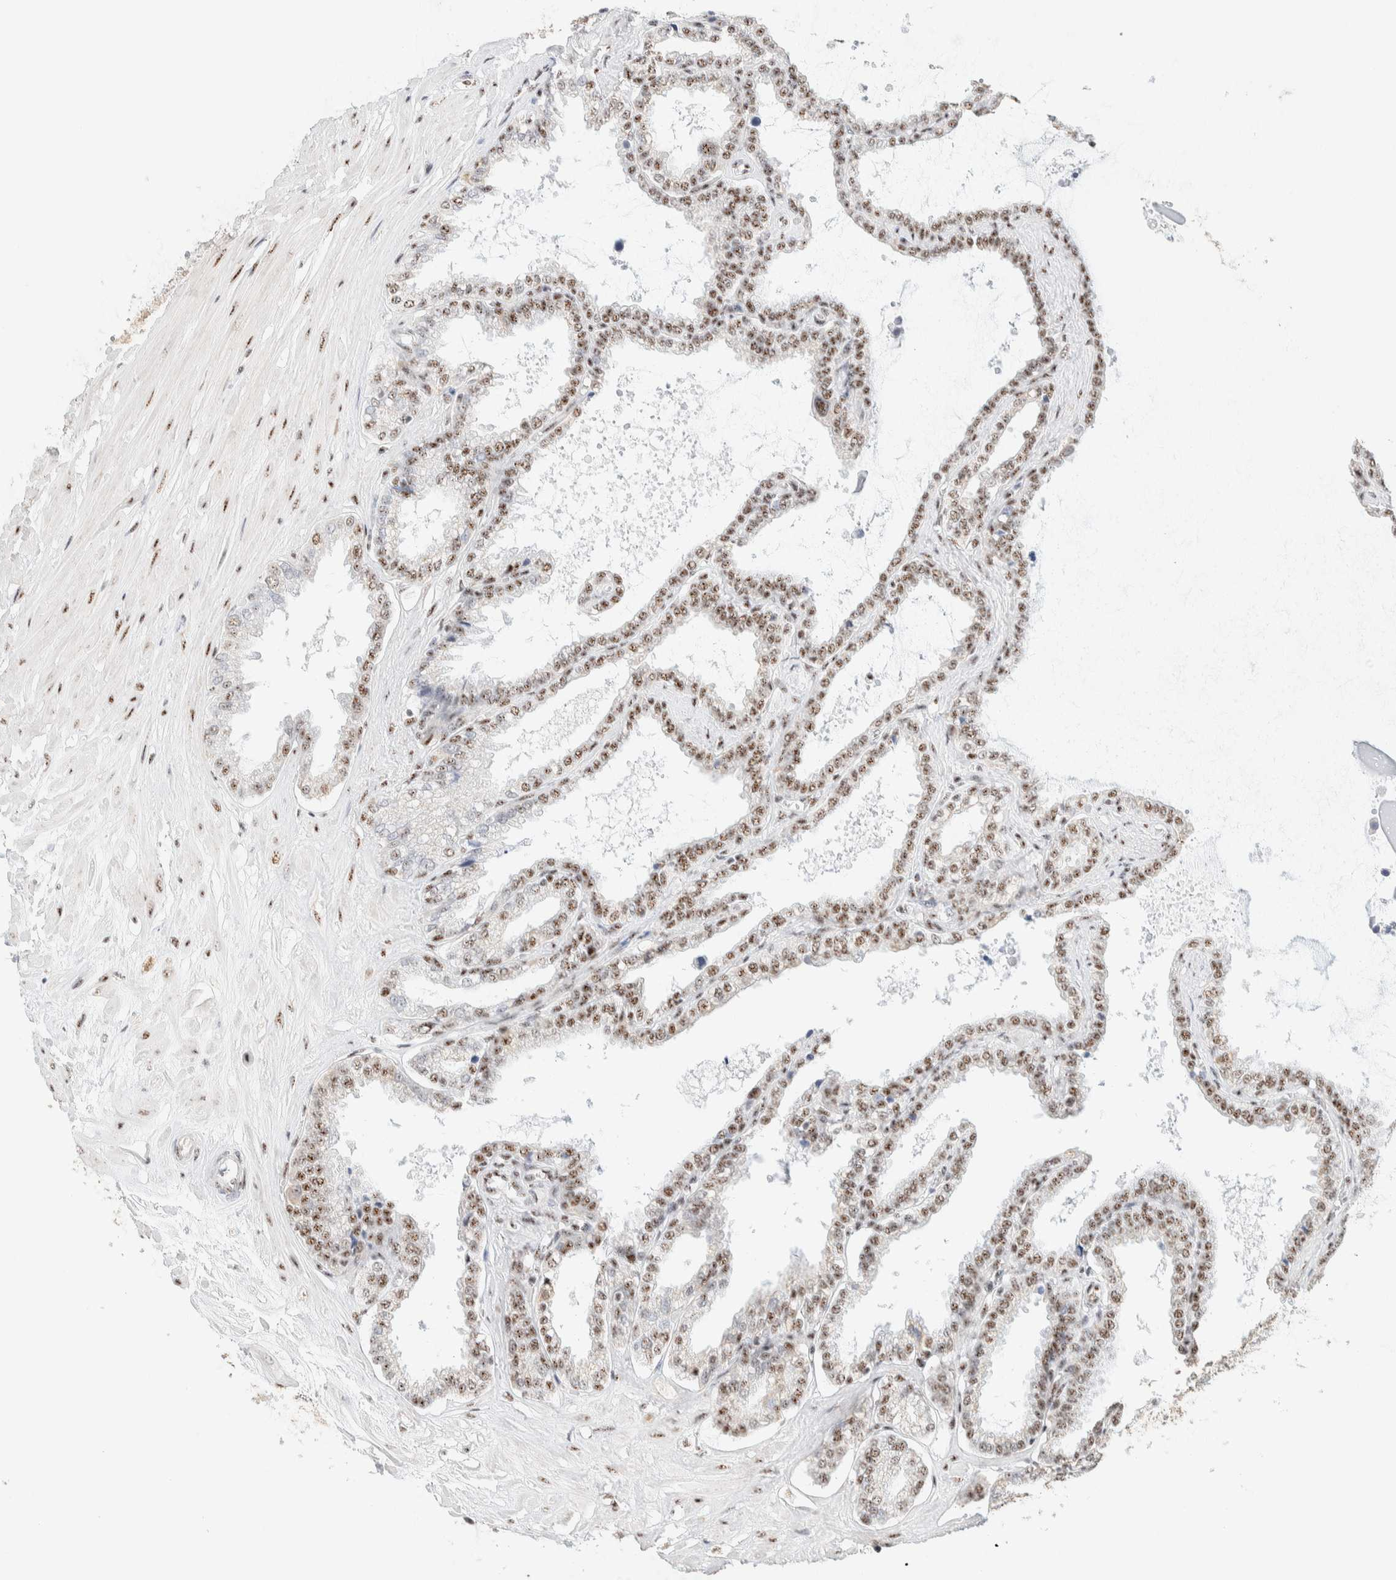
{"staining": {"intensity": "moderate", "quantity": ">75%", "location": "nuclear"}, "tissue": "seminal vesicle", "cell_type": "Glandular cells", "image_type": "normal", "snomed": [{"axis": "morphology", "description": "Normal tissue, NOS"}, {"axis": "topography", "description": "Seminal veicle"}], "caption": "High-magnification brightfield microscopy of benign seminal vesicle stained with DAB (3,3'-diaminobenzidine) (brown) and counterstained with hematoxylin (blue). glandular cells exhibit moderate nuclear staining is appreciated in about>75% of cells. (Stains: DAB (3,3'-diaminobenzidine) in brown, nuclei in blue, Microscopy: brightfield microscopy at high magnification).", "gene": "SON", "patient": {"sex": "male", "age": 46}}